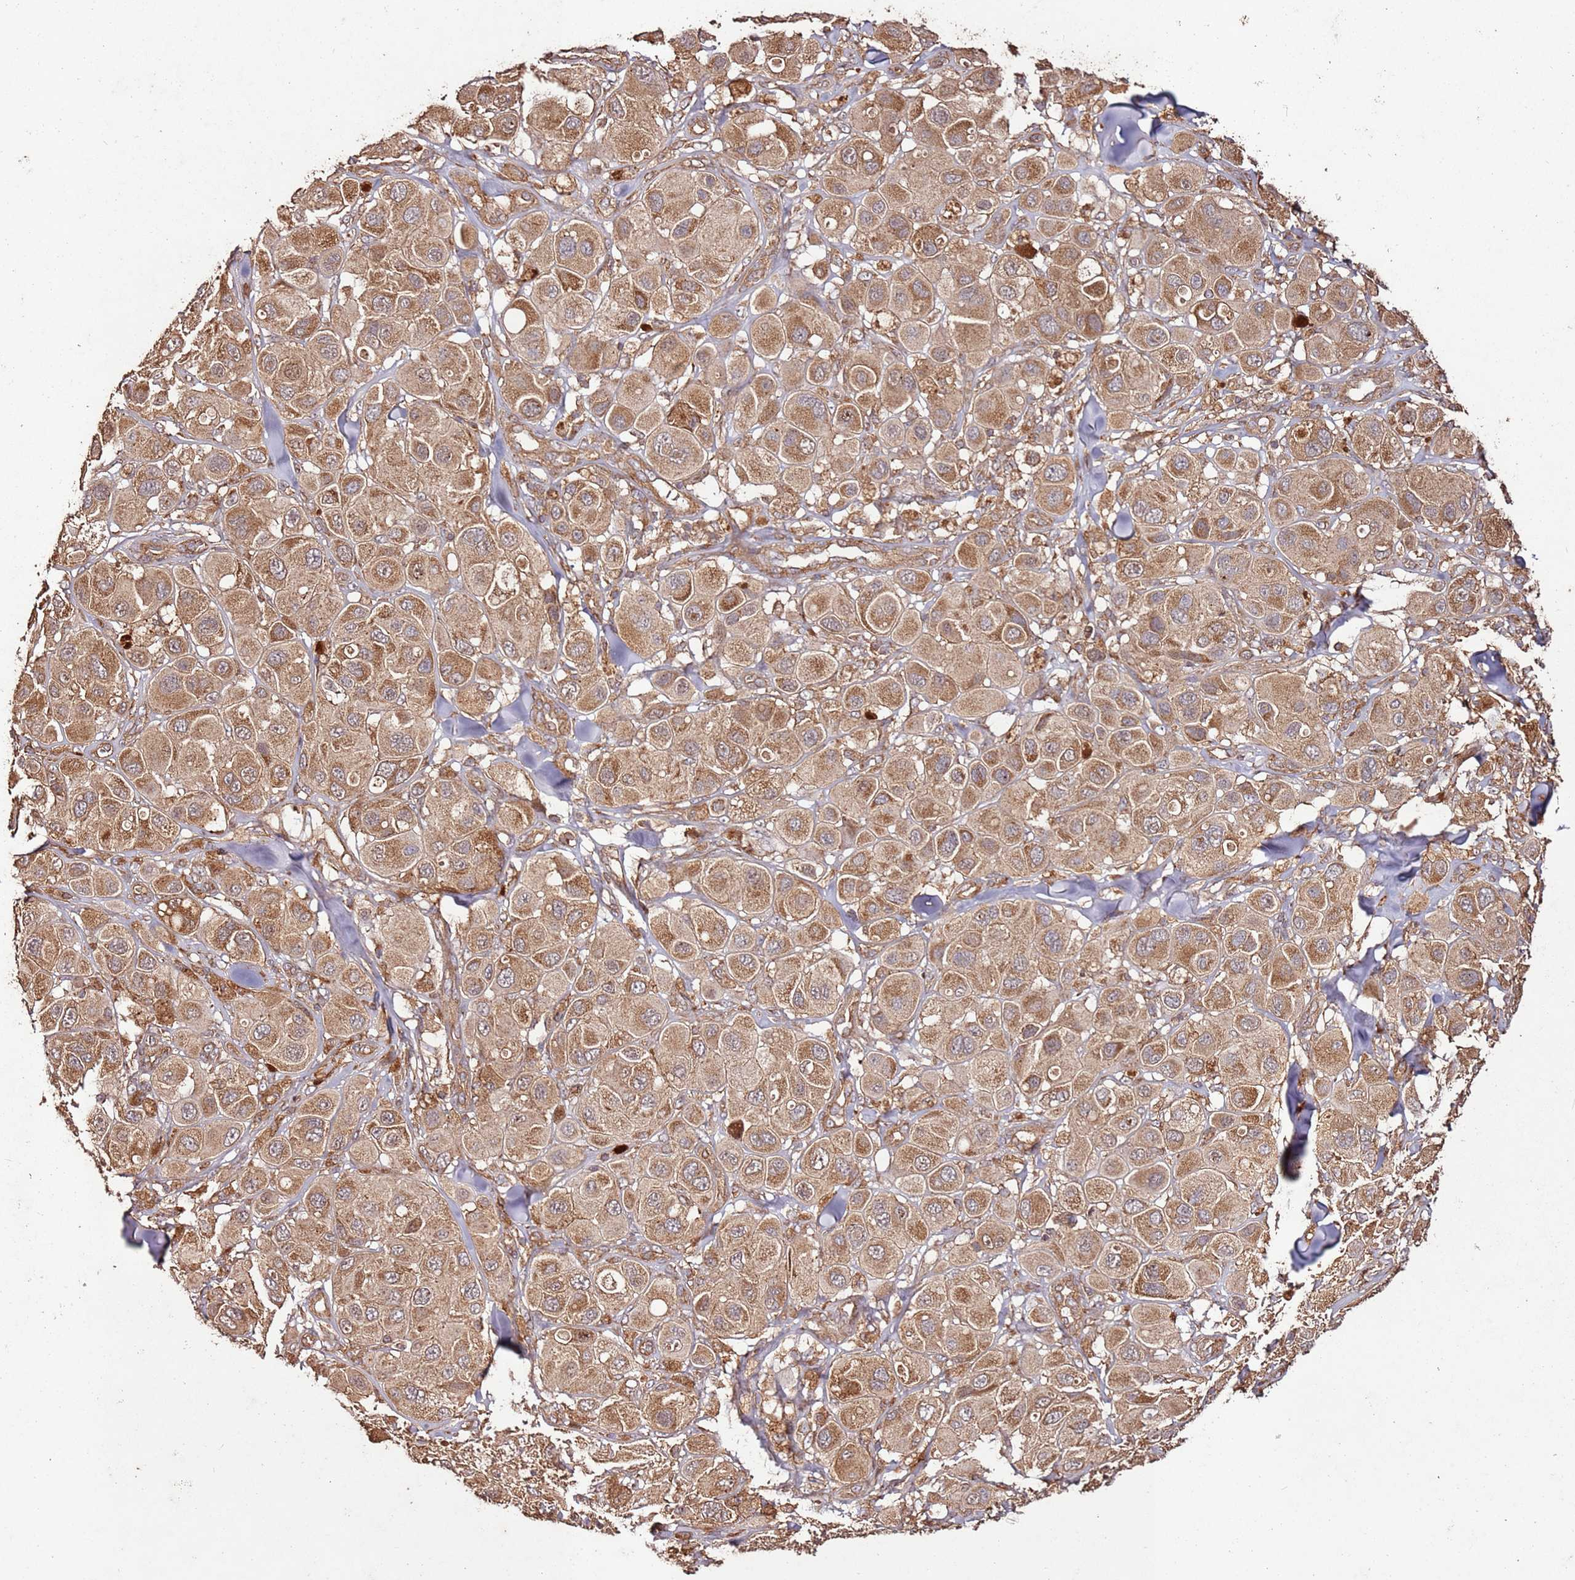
{"staining": {"intensity": "moderate", "quantity": ">75%", "location": "cytoplasmic/membranous"}, "tissue": "melanoma", "cell_type": "Tumor cells", "image_type": "cancer", "snomed": [{"axis": "morphology", "description": "Malignant melanoma, Metastatic site"}, {"axis": "topography", "description": "Skin"}], "caption": "Immunohistochemistry photomicrograph of neoplastic tissue: human malignant melanoma (metastatic site) stained using immunohistochemistry demonstrates medium levels of moderate protein expression localized specifically in the cytoplasmic/membranous of tumor cells, appearing as a cytoplasmic/membranous brown color.", "gene": "FAM186A", "patient": {"sex": "male", "age": 41}}